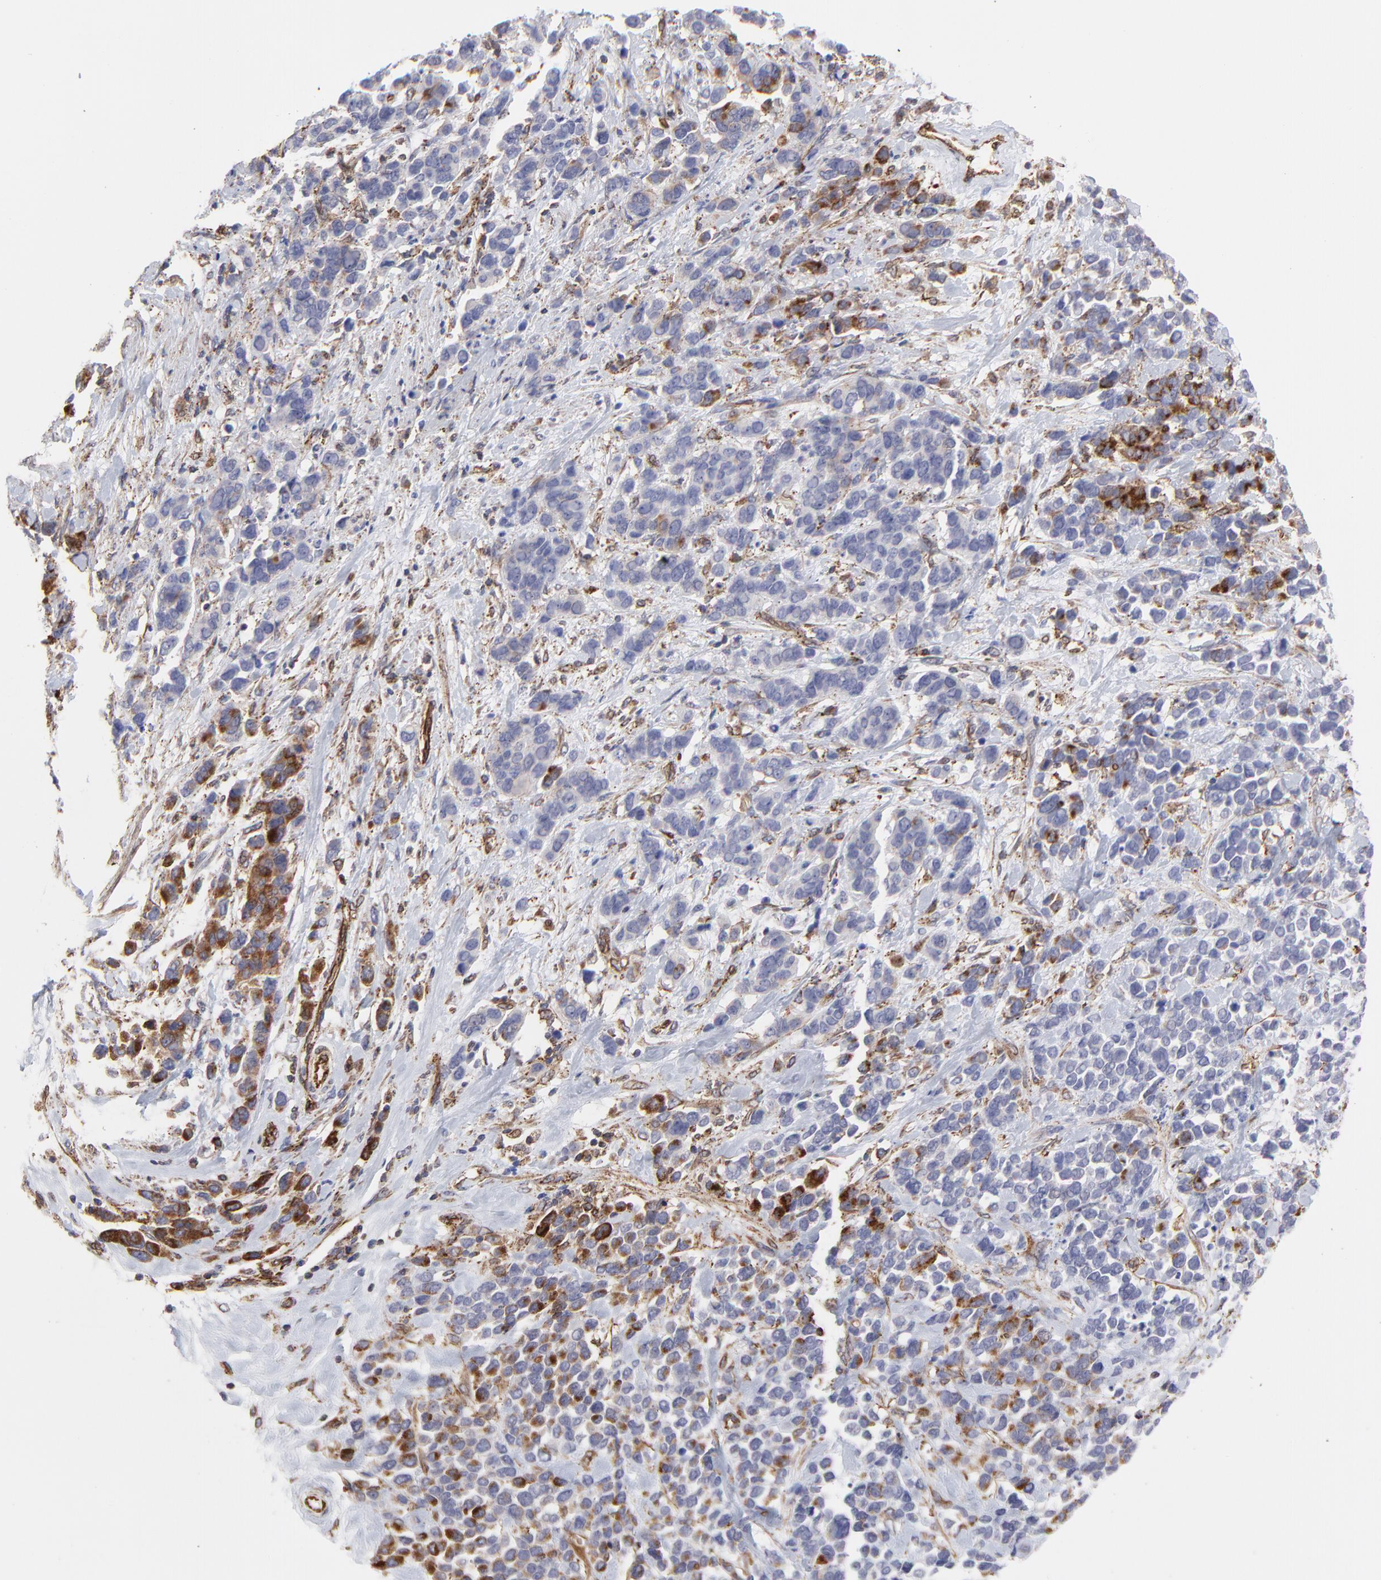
{"staining": {"intensity": "strong", "quantity": "25%-75%", "location": "cytoplasmic/membranous"}, "tissue": "stomach cancer", "cell_type": "Tumor cells", "image_type": "cancer", "snomed": [{"axis": "morphology", "description": "Adenocarcinoma, NOS"}, {"axis": "topography", "description": "Stomach, upper"}], "caption": "An IHC image of tumor tissue is shown. Protein staining in brown shows strong cytoplasmic/membranous positivity in stomach adenocarcinoma within tumor cells.", "gene": "COX8C", "patient": {"sex": "male", "age": 71}}